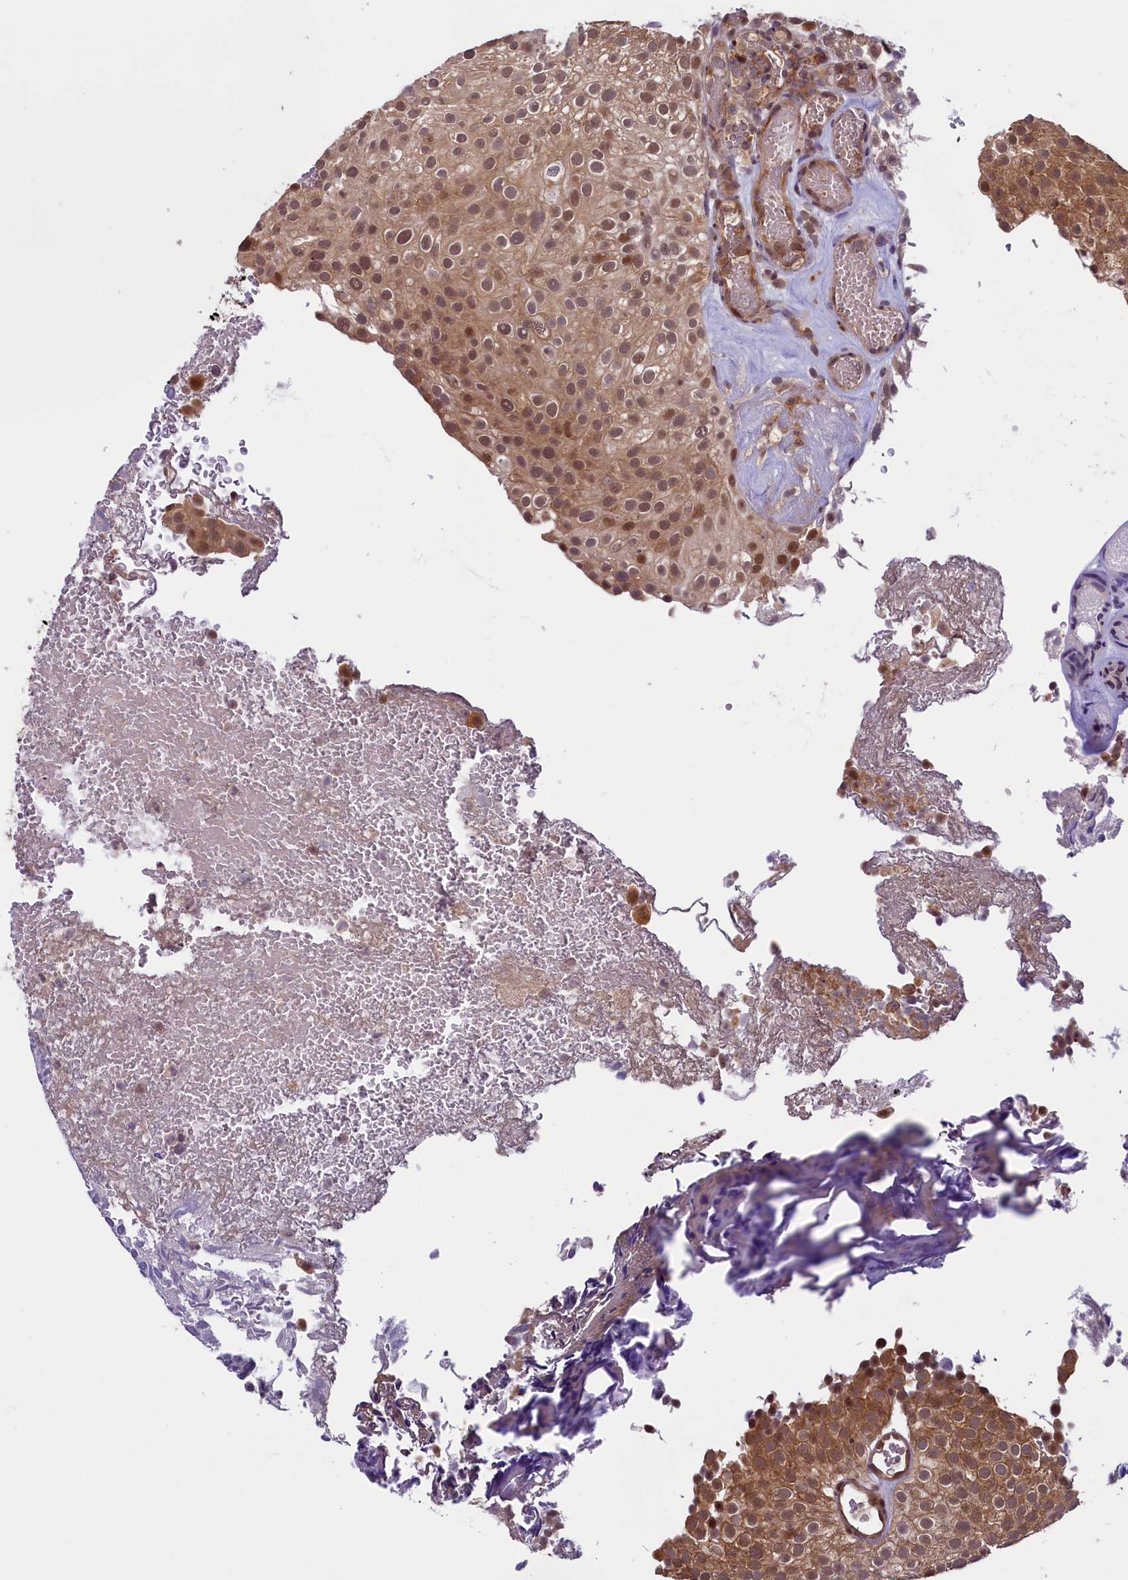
{"staining": {"intensity": "moderate", "quantity": ">75%", "location": "cytoplasmic/membranous"}, "tissue": "urothelial cancer", "cell_type": "Tumor cells", "image_type": "cancer", "snomed": [{"axis": "morphology", "description": "Urothelial carcinoma, Low grade"}, {"axis": "topography", "description": "Urinary bladder"}], "caption": "IHC photomicrograph of neoplastic tissue: human urothelial cancer stained using immunohistochemistry displays medium levels of moderate protein expression localized specifically in the cytoplasmic/membranous of tumor cells, appearing as a cytoplasmic/membranous brown color.", "gene": "SLC7A6OS", "patient": {"sex": "male", "age": 78}}